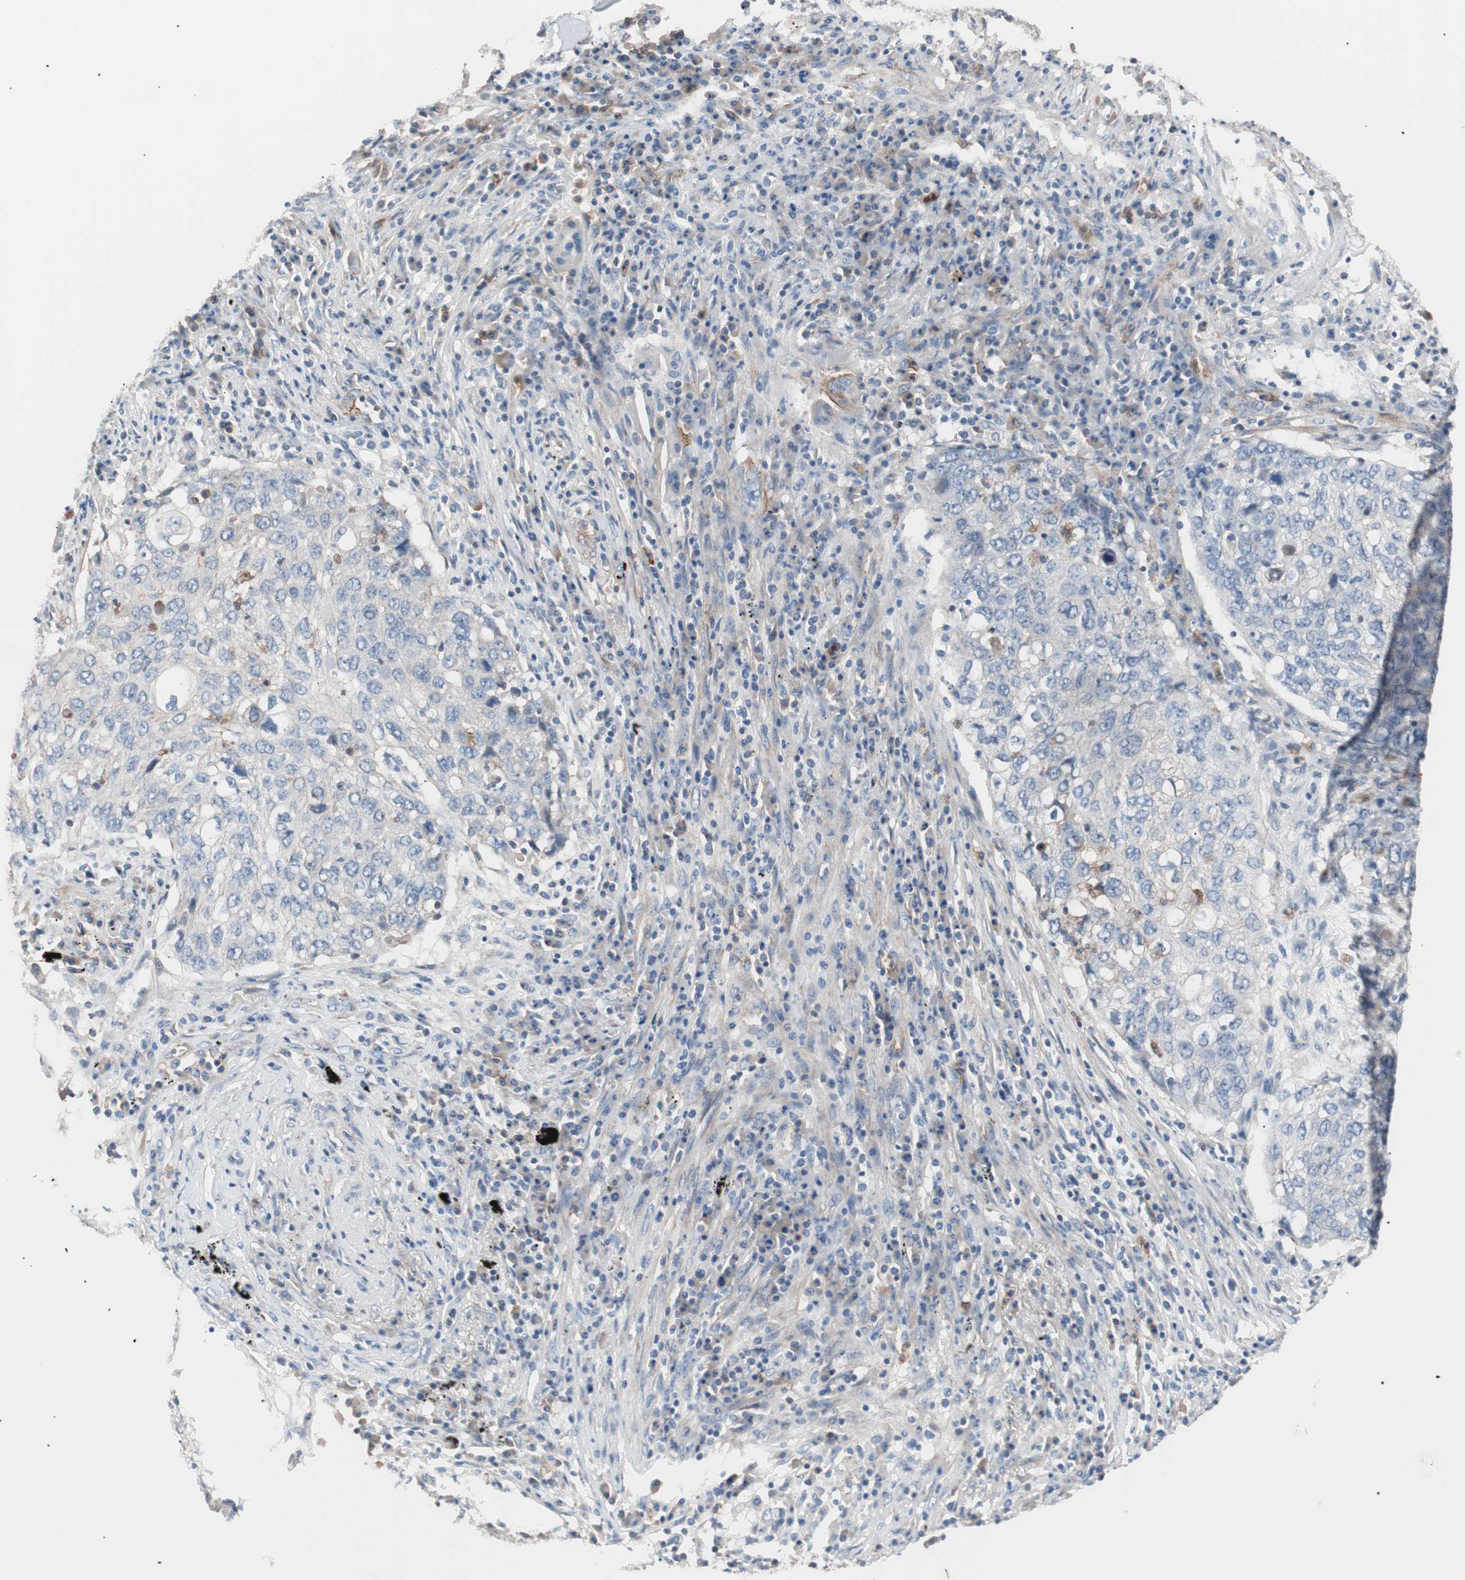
{"staining": {"intensity": "weak", "quantity": "<25%", "location": "cytoplasmic/membranous"}, "tissue": "lung cancer", "cell_type": "Tumor cells", "image_type": "cancer", "snomed": [{"axis": "morphology", "description": "Squamous cell carcinoma, NOS"}, {"axis": "topography", "description": "Lung"}], "caption": "Protein analysis of lung squamous cell carcinoma shows no significant positivity in tumor cells.", "gene": "GPR160", "patient": {"sex": "female", "age": 63}}